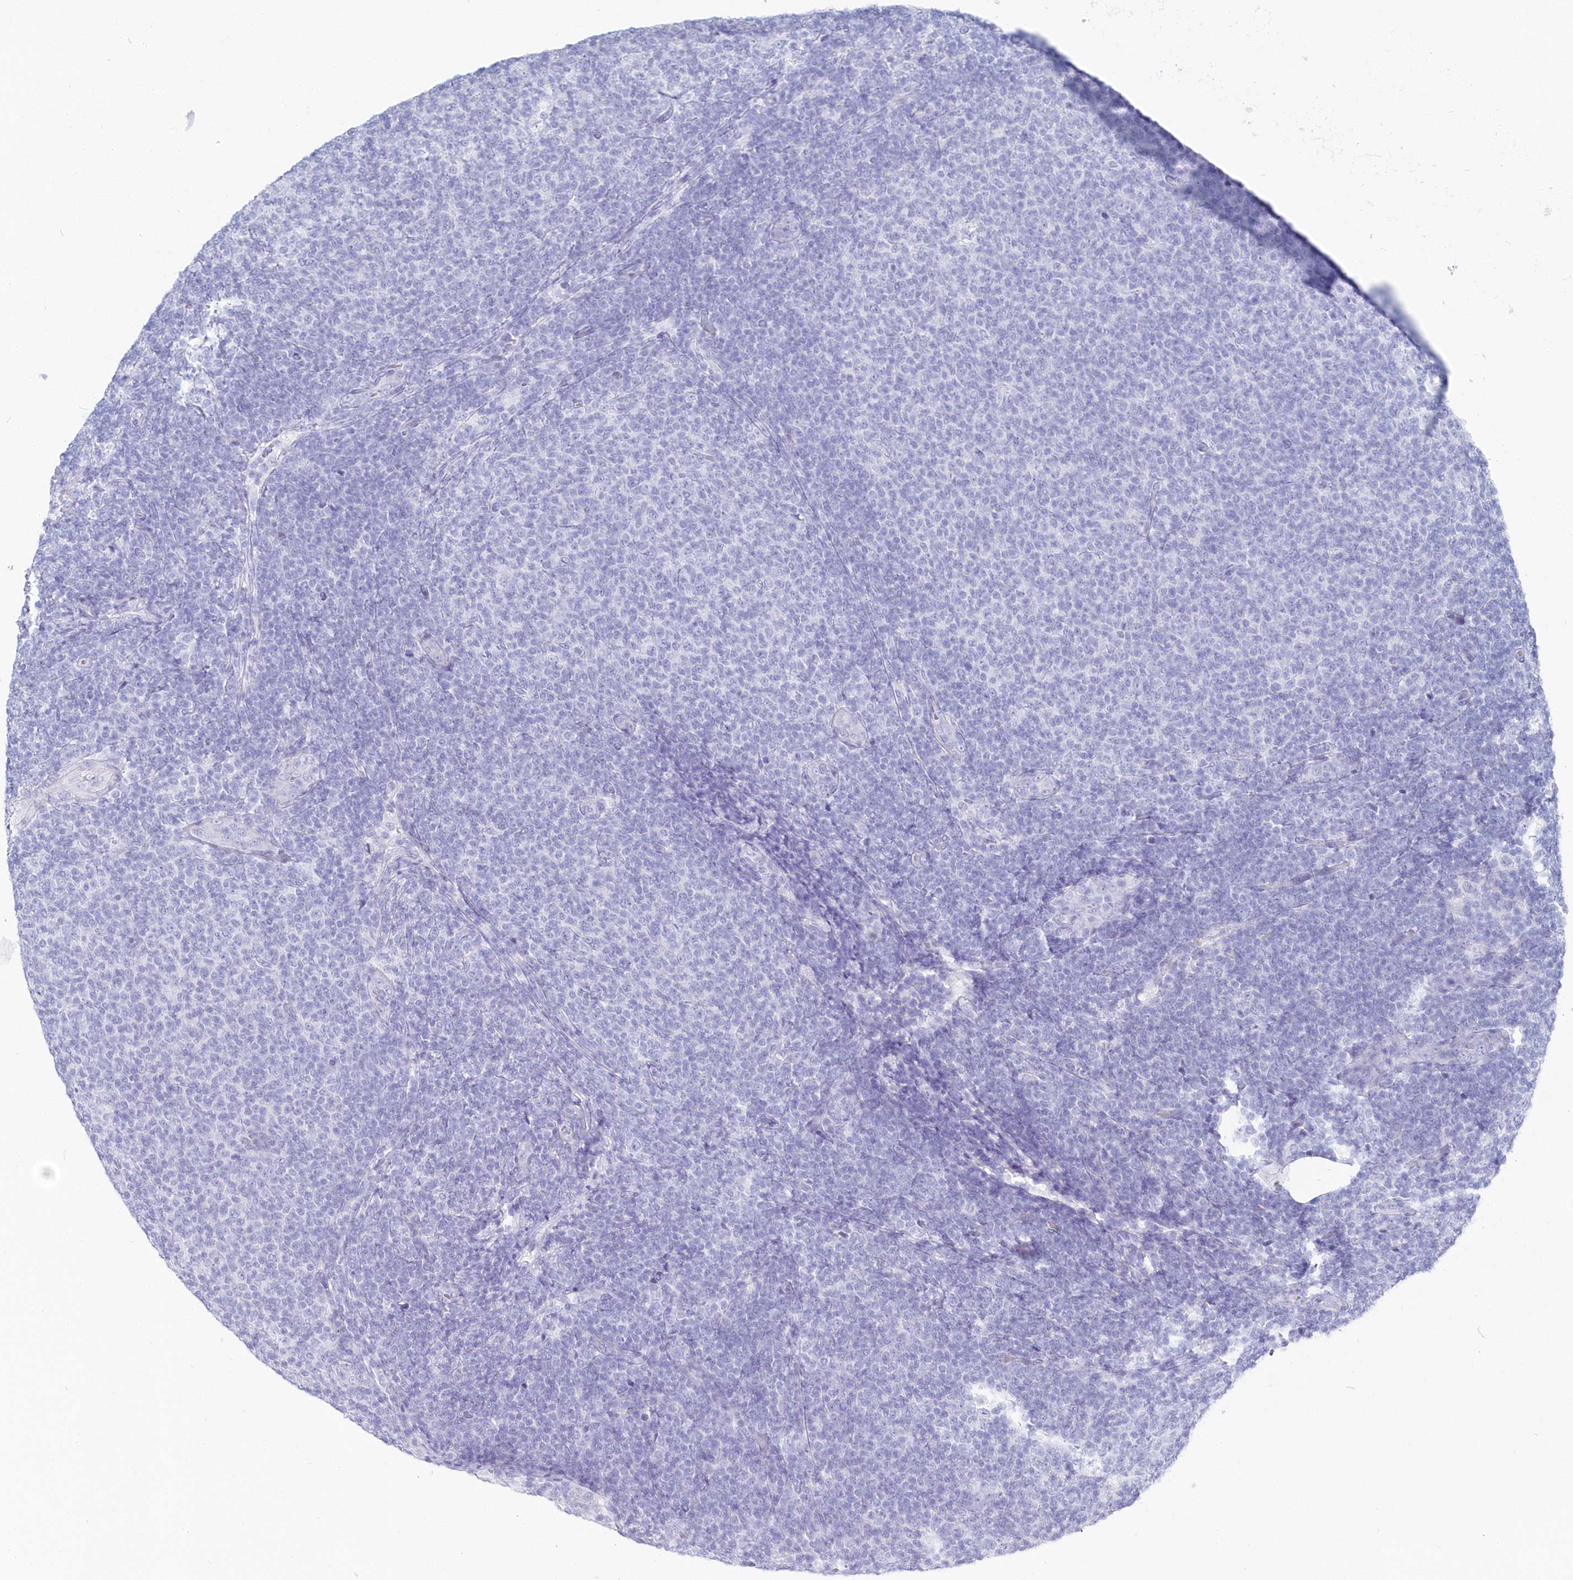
{"staining": {"intensity": "negative", "quantity": "none", "location": "none"}, "tissue": "lymphoma", "cell_type": "Tumor cells", "image_type": "cancer", "snomed": [{"axis": "morphology", "description": "Malignant lymphoma, non-Hodgkin's type, Low grade"}, {"axis": "topography", "description": "Lymph node"}], "caption": "Immunohistochemistry of malignant lymphoma, non-Hodgkin's type (low-grade) shows no staining in tumor cells. (Stains: DAB (3,3'-diaminobenzidine) immunohistochemistry with hematoxylin counter stain, Microscopy: brightfield microscopy at high magnification).", "gene": "CSNK1G2", "patient": {"sex": "male", "age": 66}}